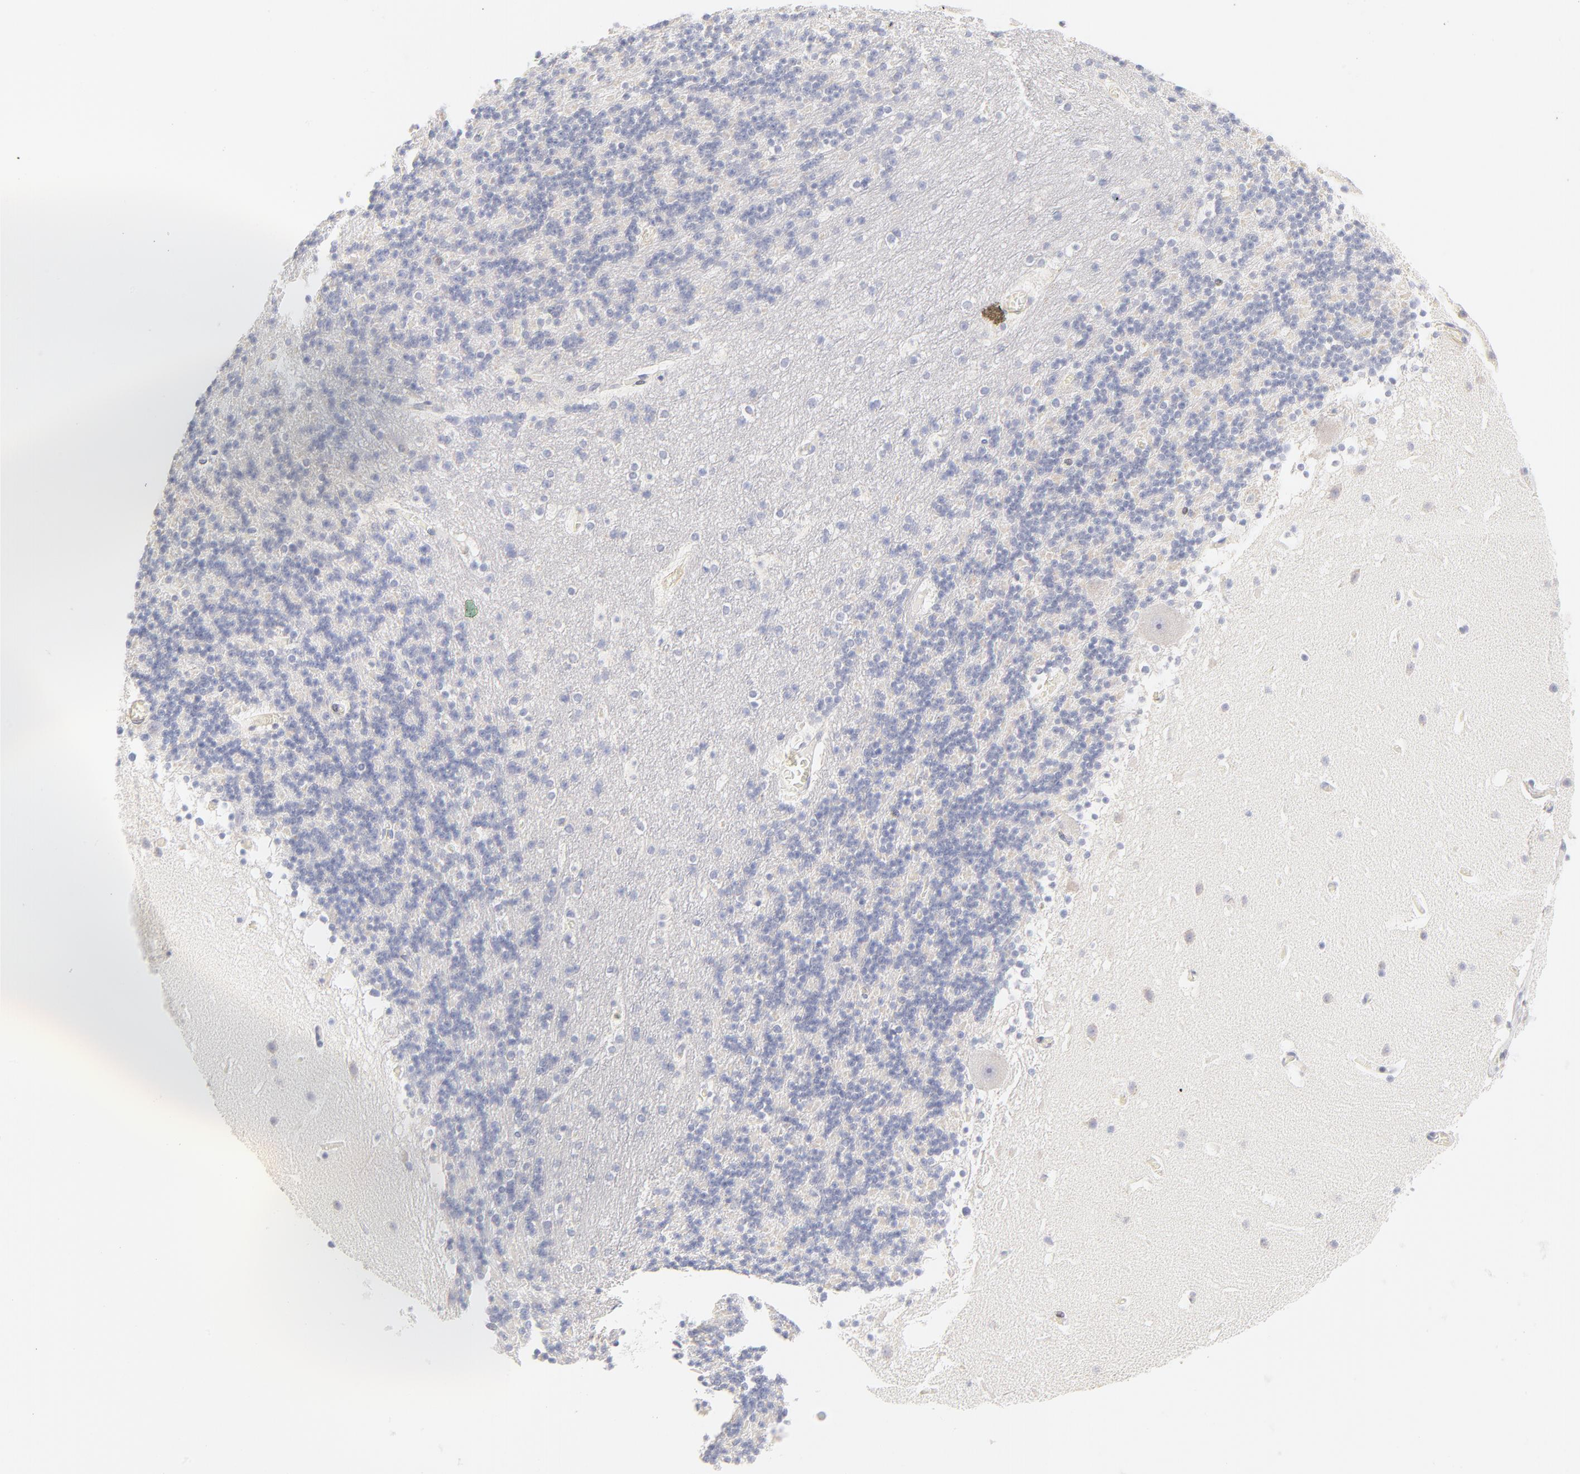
{"staining": {"intensity": "negative", "quantity": "none", "location": "none"}, "tissue": "cerebellum", "cell_type": "Cells in granular layer", "image_type": "normal", "snomed": [{"axis": "morphology", "description": "Normal tissue, NOS"}, {"axis": "topography", "description": "Cerebellum"}], "caption": "Immunohistochemical staining of normal human cerebellum demonstrates no significant positivity in cells in granular layer.", "gene": "NPNT", "patient": {"sex": "male", "age": 45}}